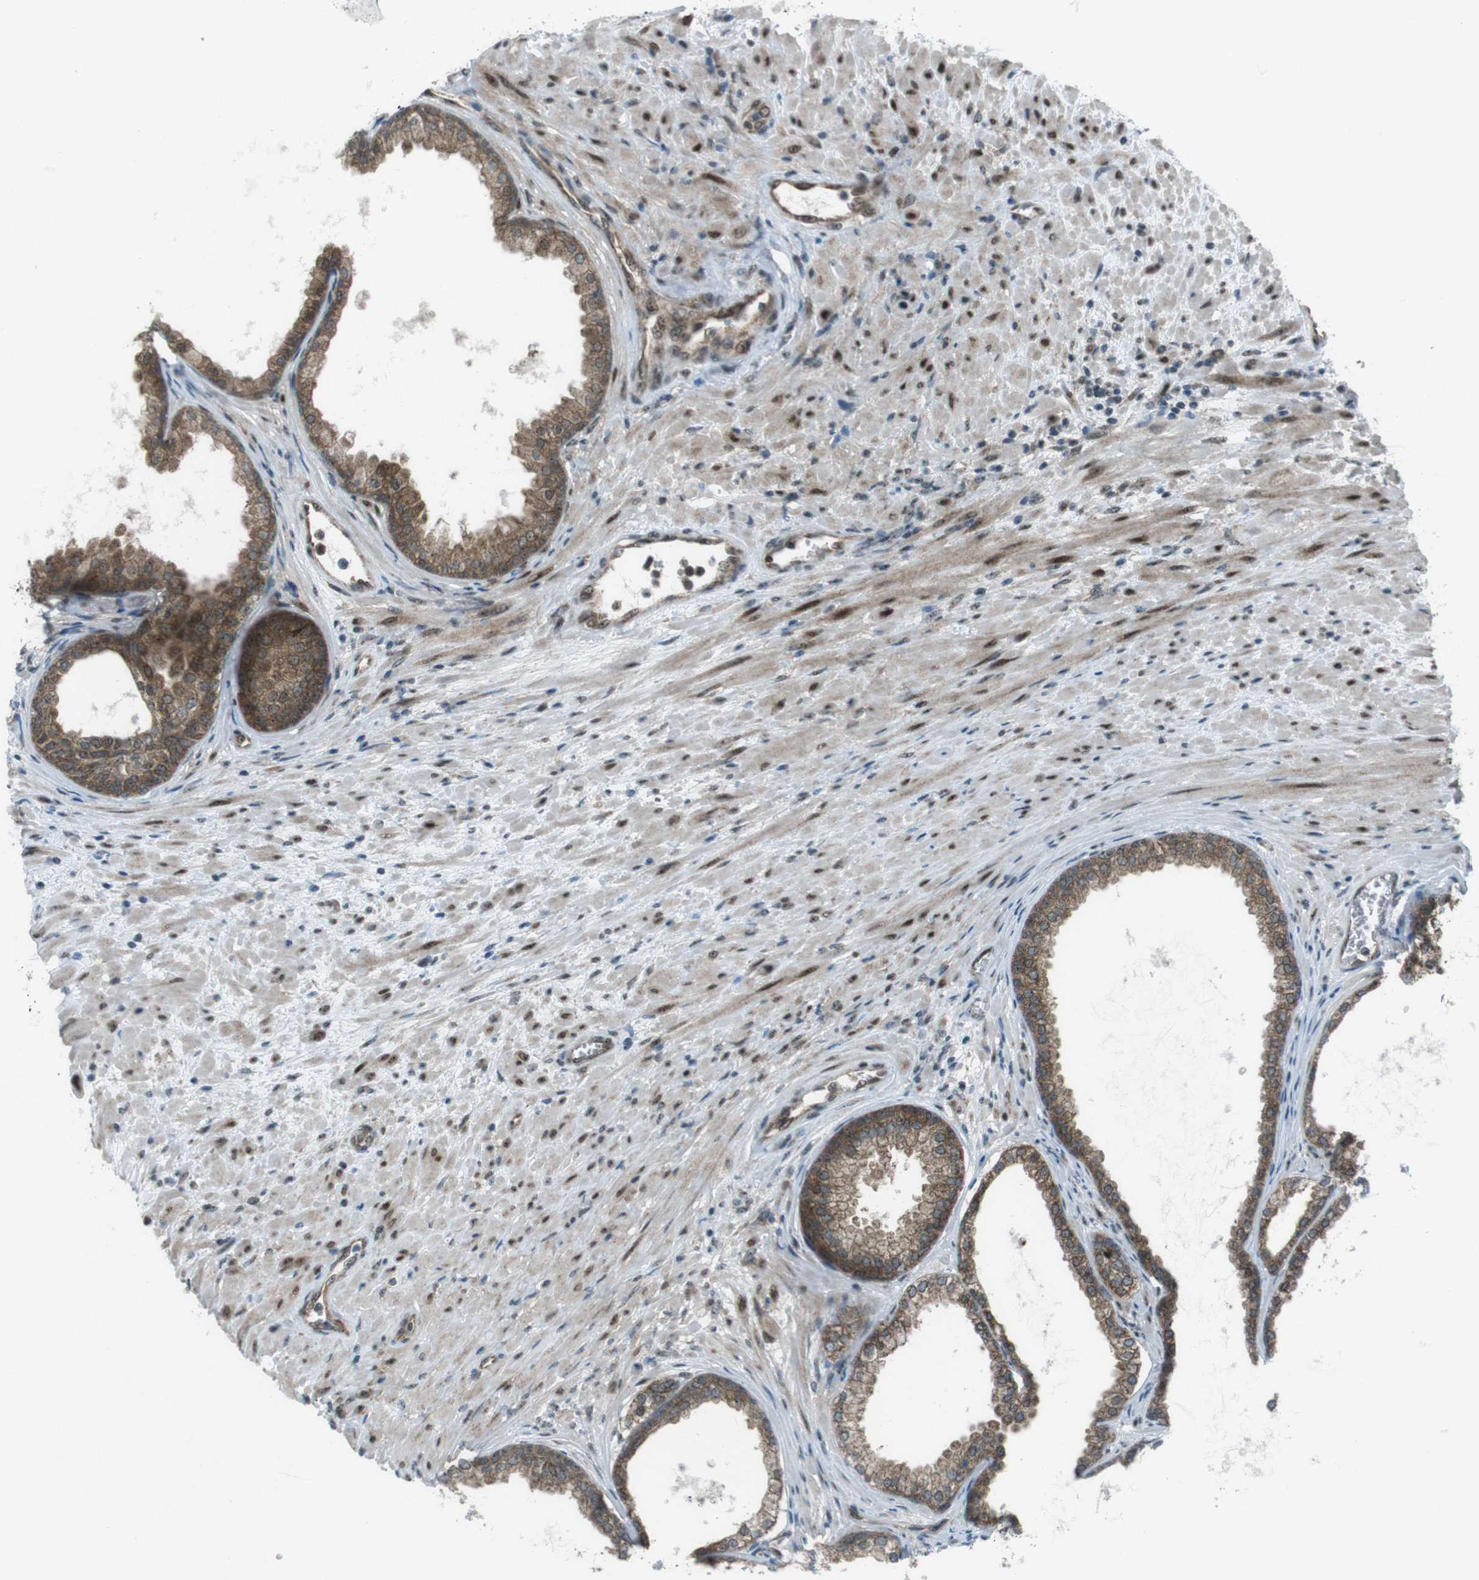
{"staining": {"intensity": "moderate", "quantity": ">75%", "location": "cytoplasmic/membranous"}, "tissue": "prostate", "cell_type": "Glandular cells", "image_type": "normal", "snomed": [{"axis": "morphology", "description": "Normal tissue, NOS"}, {"axis": "topography", "description": "Prostate"}], "caption": "Immunohistochemical staining of normal human prostate shows >75% levels of moderate cytoplasmic/membranous protein expression in approximately >75% of glandular cells.", "gene": "CSNK1D", "patient": {"sex": "male", "age": 76}}